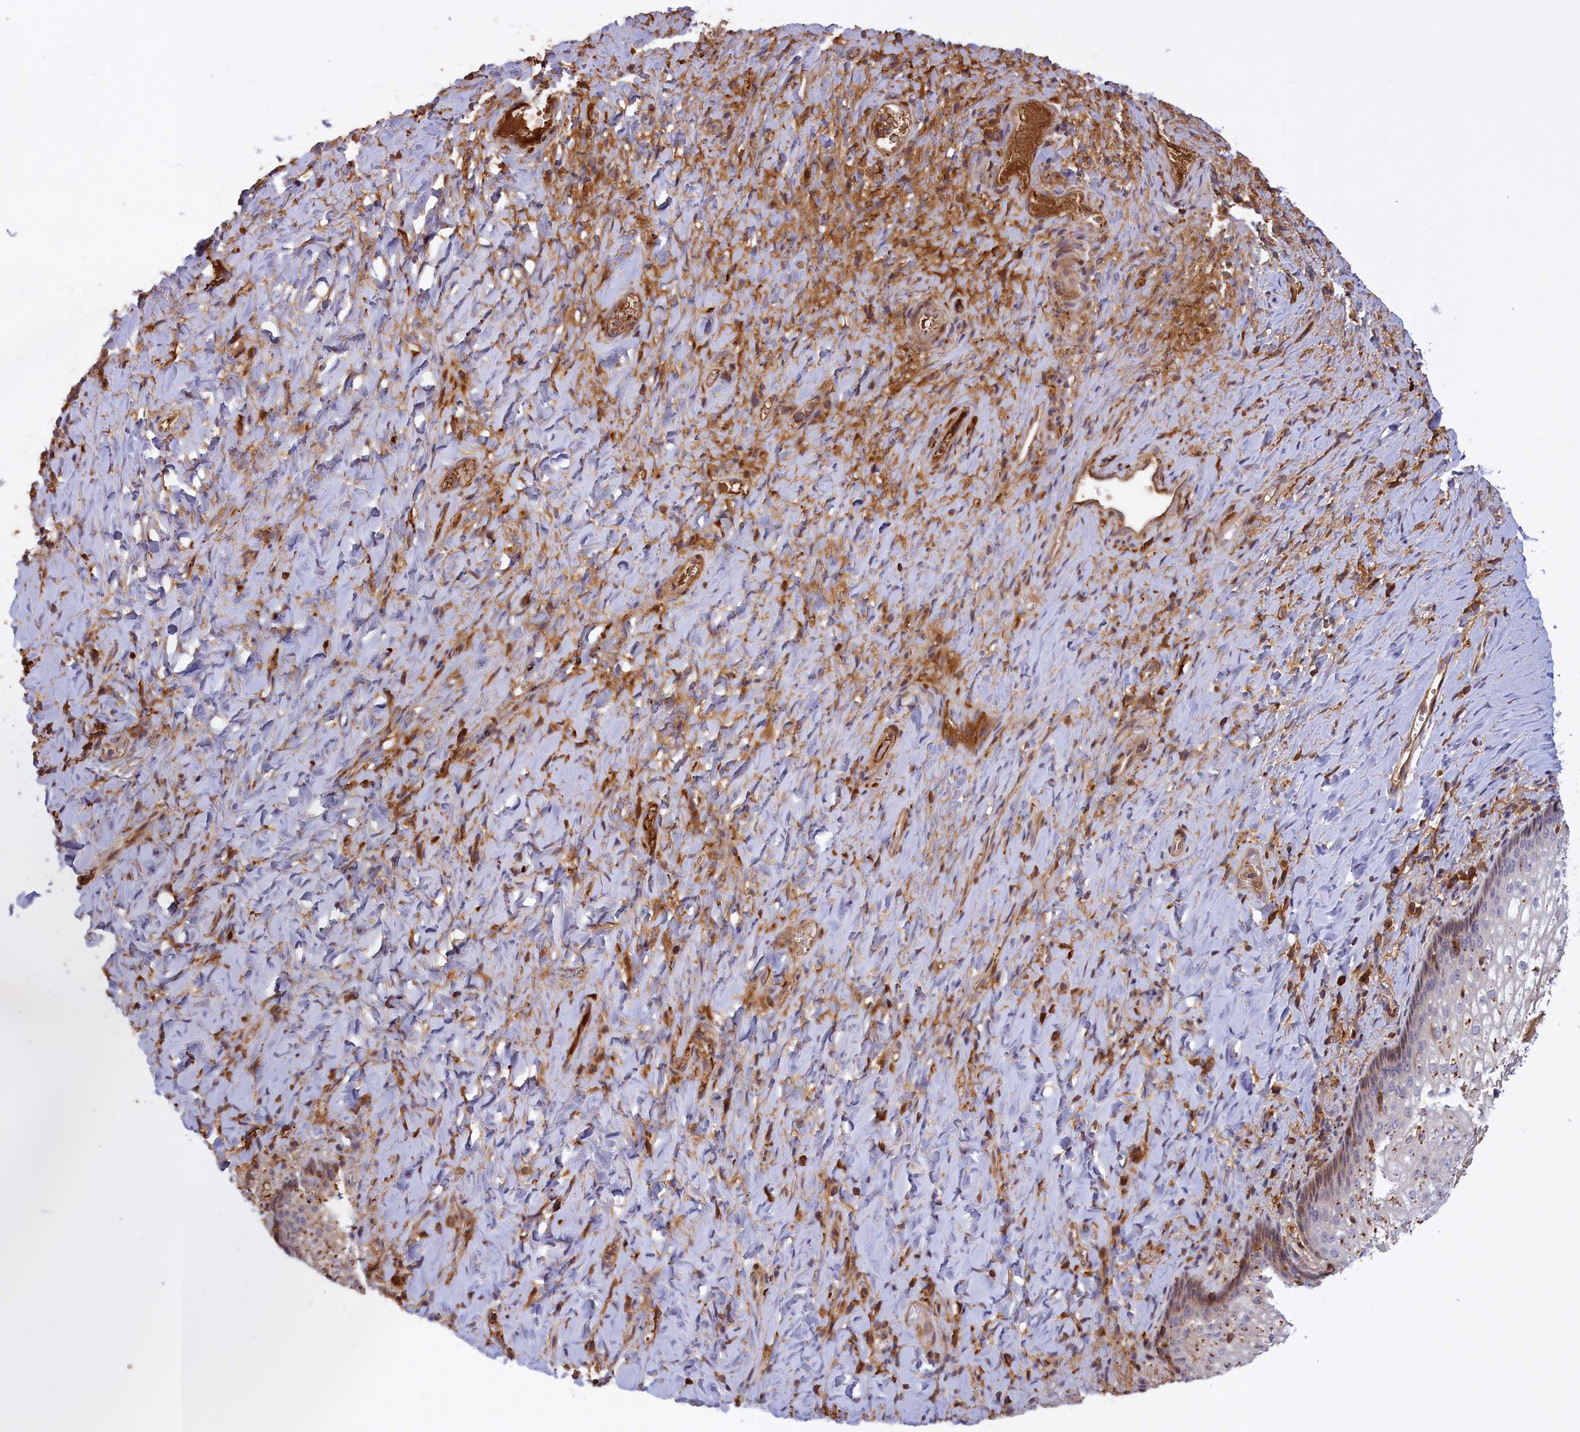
{"staining": {"intensity": "moderate", "quantity": "<25%", "location": "nuclear"}, "tissue": "vagina", "cell_type": "Squamous epithelial cells", "image_type": "normal", "snomed": [{"axis": "morphology", "description": "Normal tissue, NOS"}, {"axis": "topography", "description": "Vagina"}], "caption": "About <25% of squamous epithelial cells in unremarkable human vagina display moderate nuclear protein staining as visualized by brown immunohistochemical staining.", "gene": "RRAD", "patient": {"sex": "female", "age": 60}}